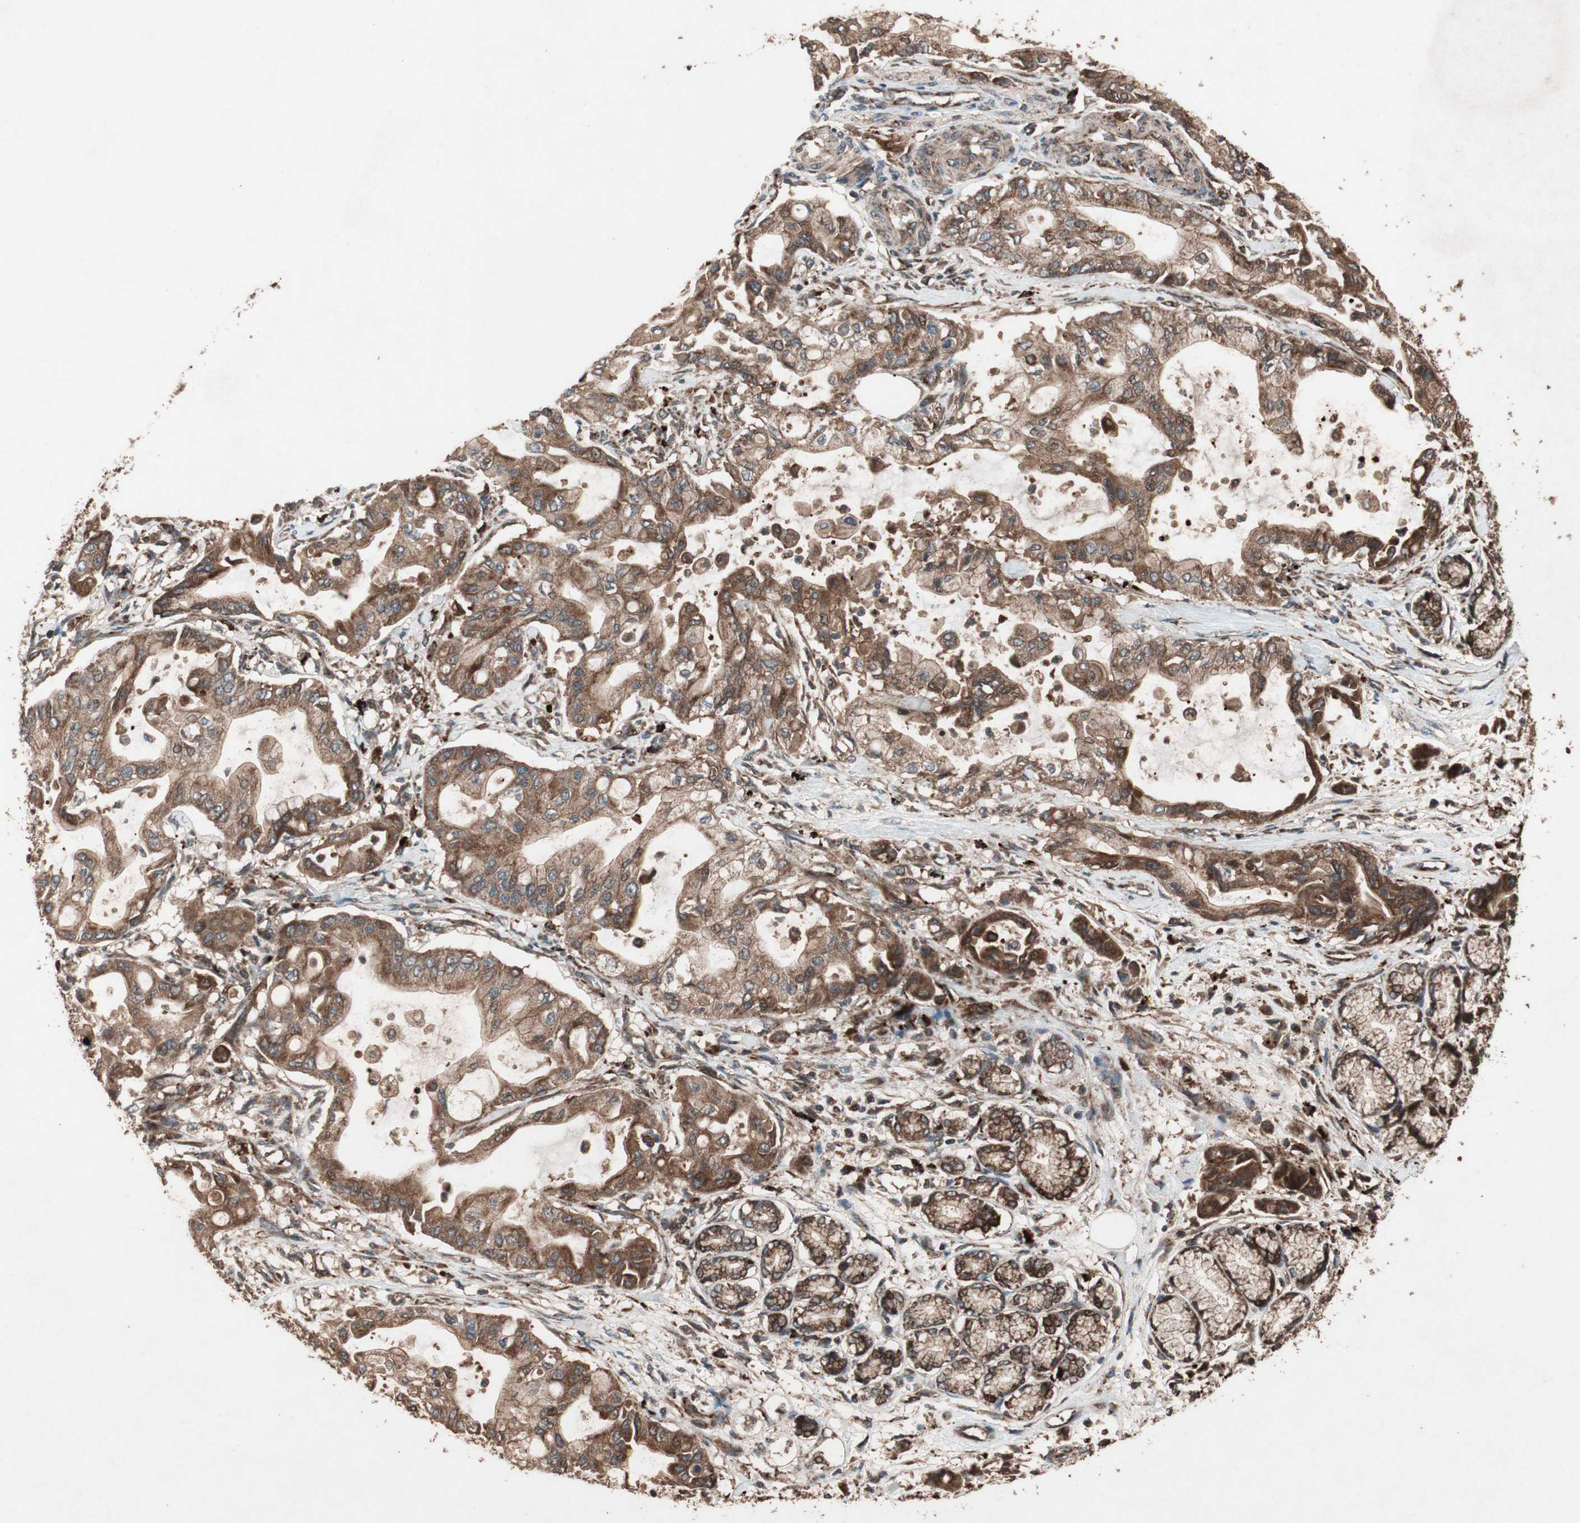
{"staining": {"intensity": "strong", "quantity": ">75%", "location": "cytoplasmic/membranous"}, "tissue": "pancreatic cancer", "cell_type": "Tumor cells", "image_type": "cancer", "snomed": [{"axis": "morphology", "description": "Adenocarcinoma, NOS"}, {"axis": "morphology", "description": "Adenocarcinoma, metastatic, NOS"}, {"axis": "topography", "description": "Lymph node"}, {"axis": "topography", "description": "Pancreas"}, {"axis": "topography", "description": "Duodenum"}], "caption": "An image of pancreatic cancer (metastatic adenocarcinoma) stained for a protein demonstrates strong cytoplasmic/membranous brown staining in tumor cells. The protein of interest is shown in brown color, while the nuclei are stained blue.", "gene": "RAB1A", "patient": {"sex": "female", "age": 64}}